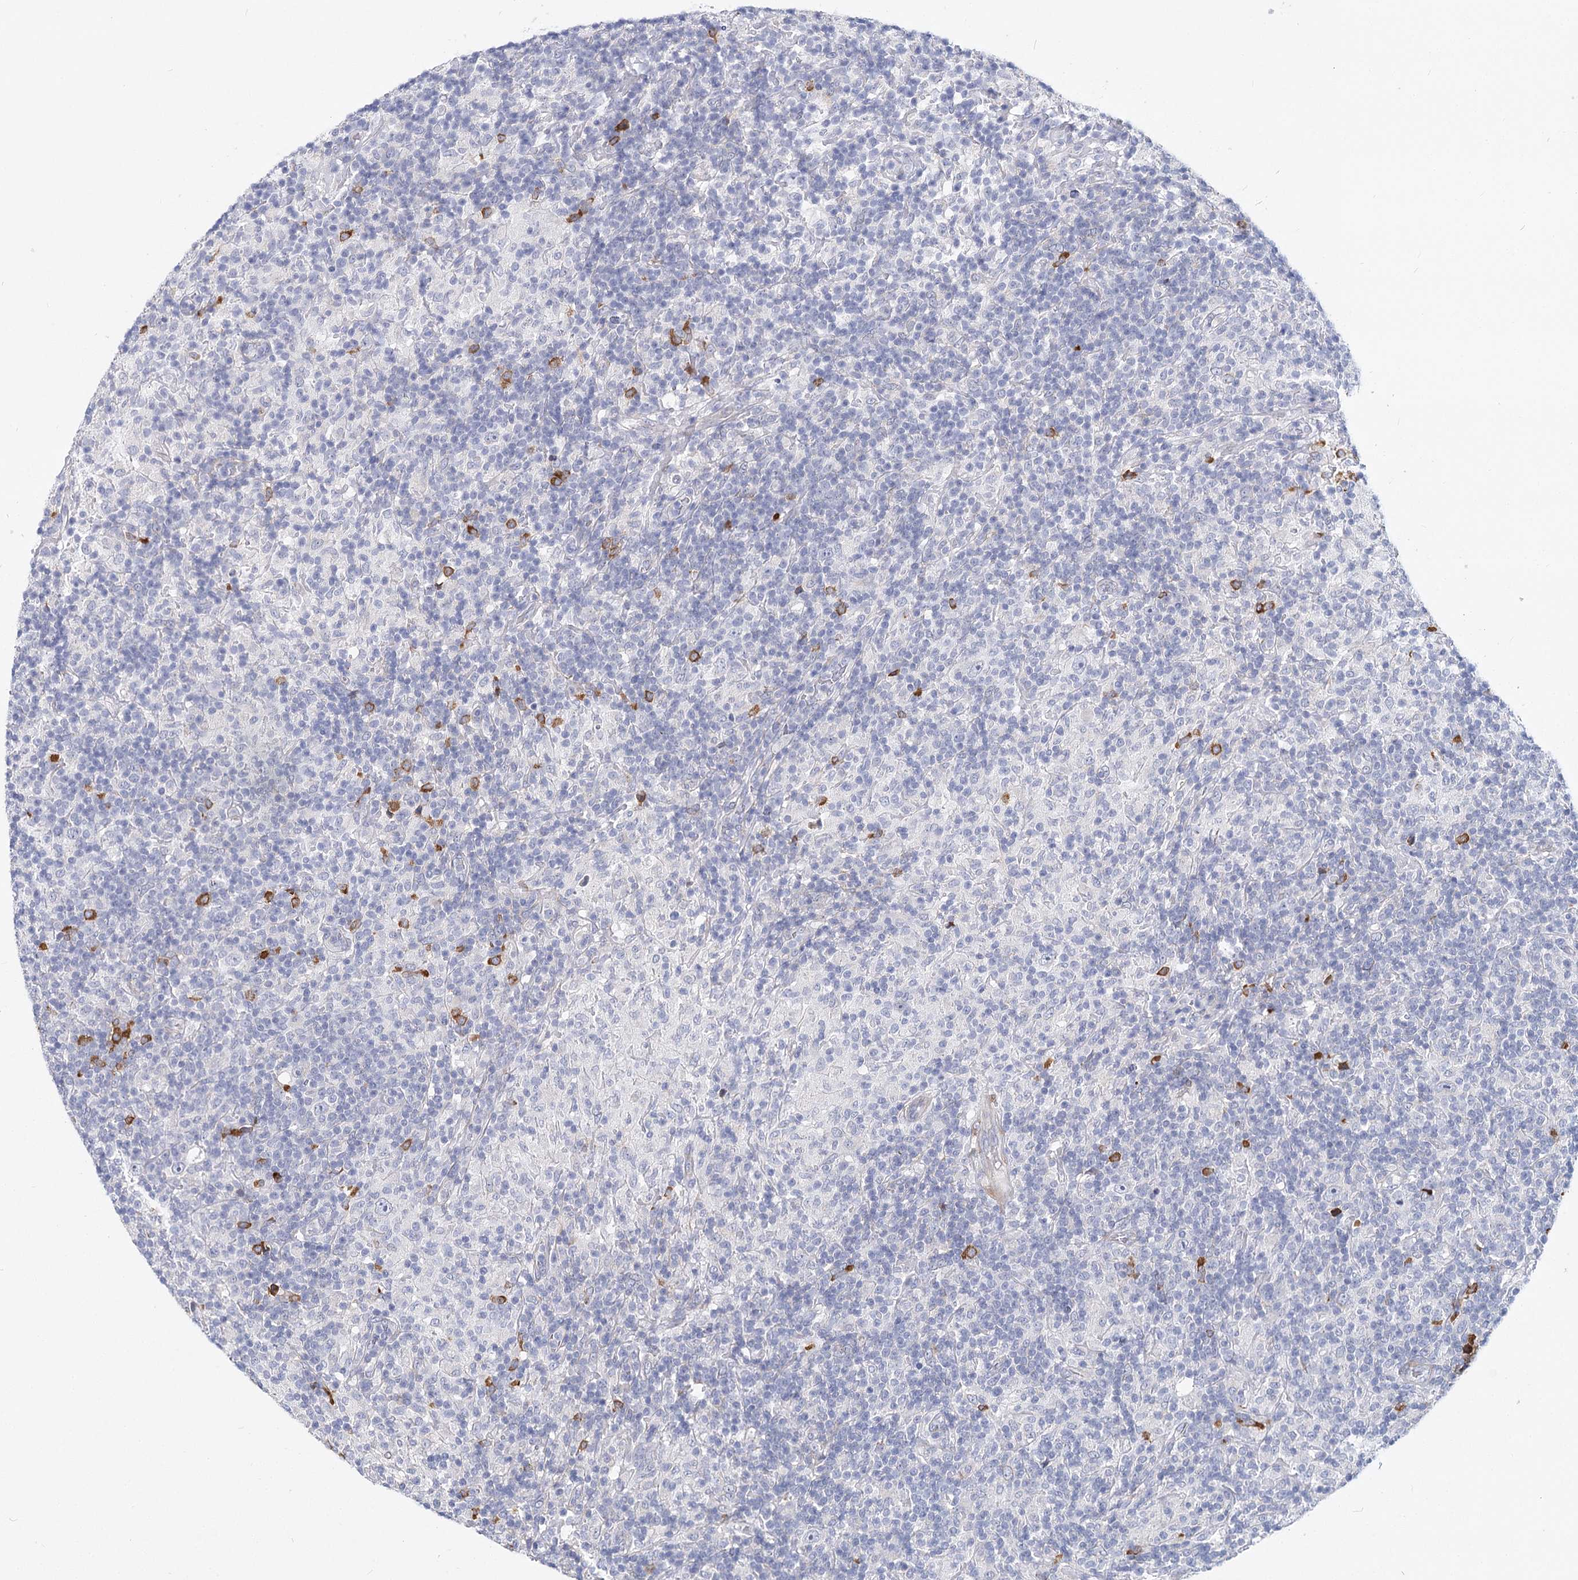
{"staining": {"intensity": "negative", "quantity": "none", "location": "none"}, "tissue": "lymphoma", "cell_type": "Tumor cells", "image_type": "cancer", "snomed": [{"axis": "morphology", "description": "Hodgkin's disease, NOS"}, {"axis": "topography", "description": "Lymph node"}], "caption": "Protein analysis of lymphoma exhibits no significant staining in tumor cells.", "gene": "TEX12", "patient": {"sex": "male", "age": 70}}